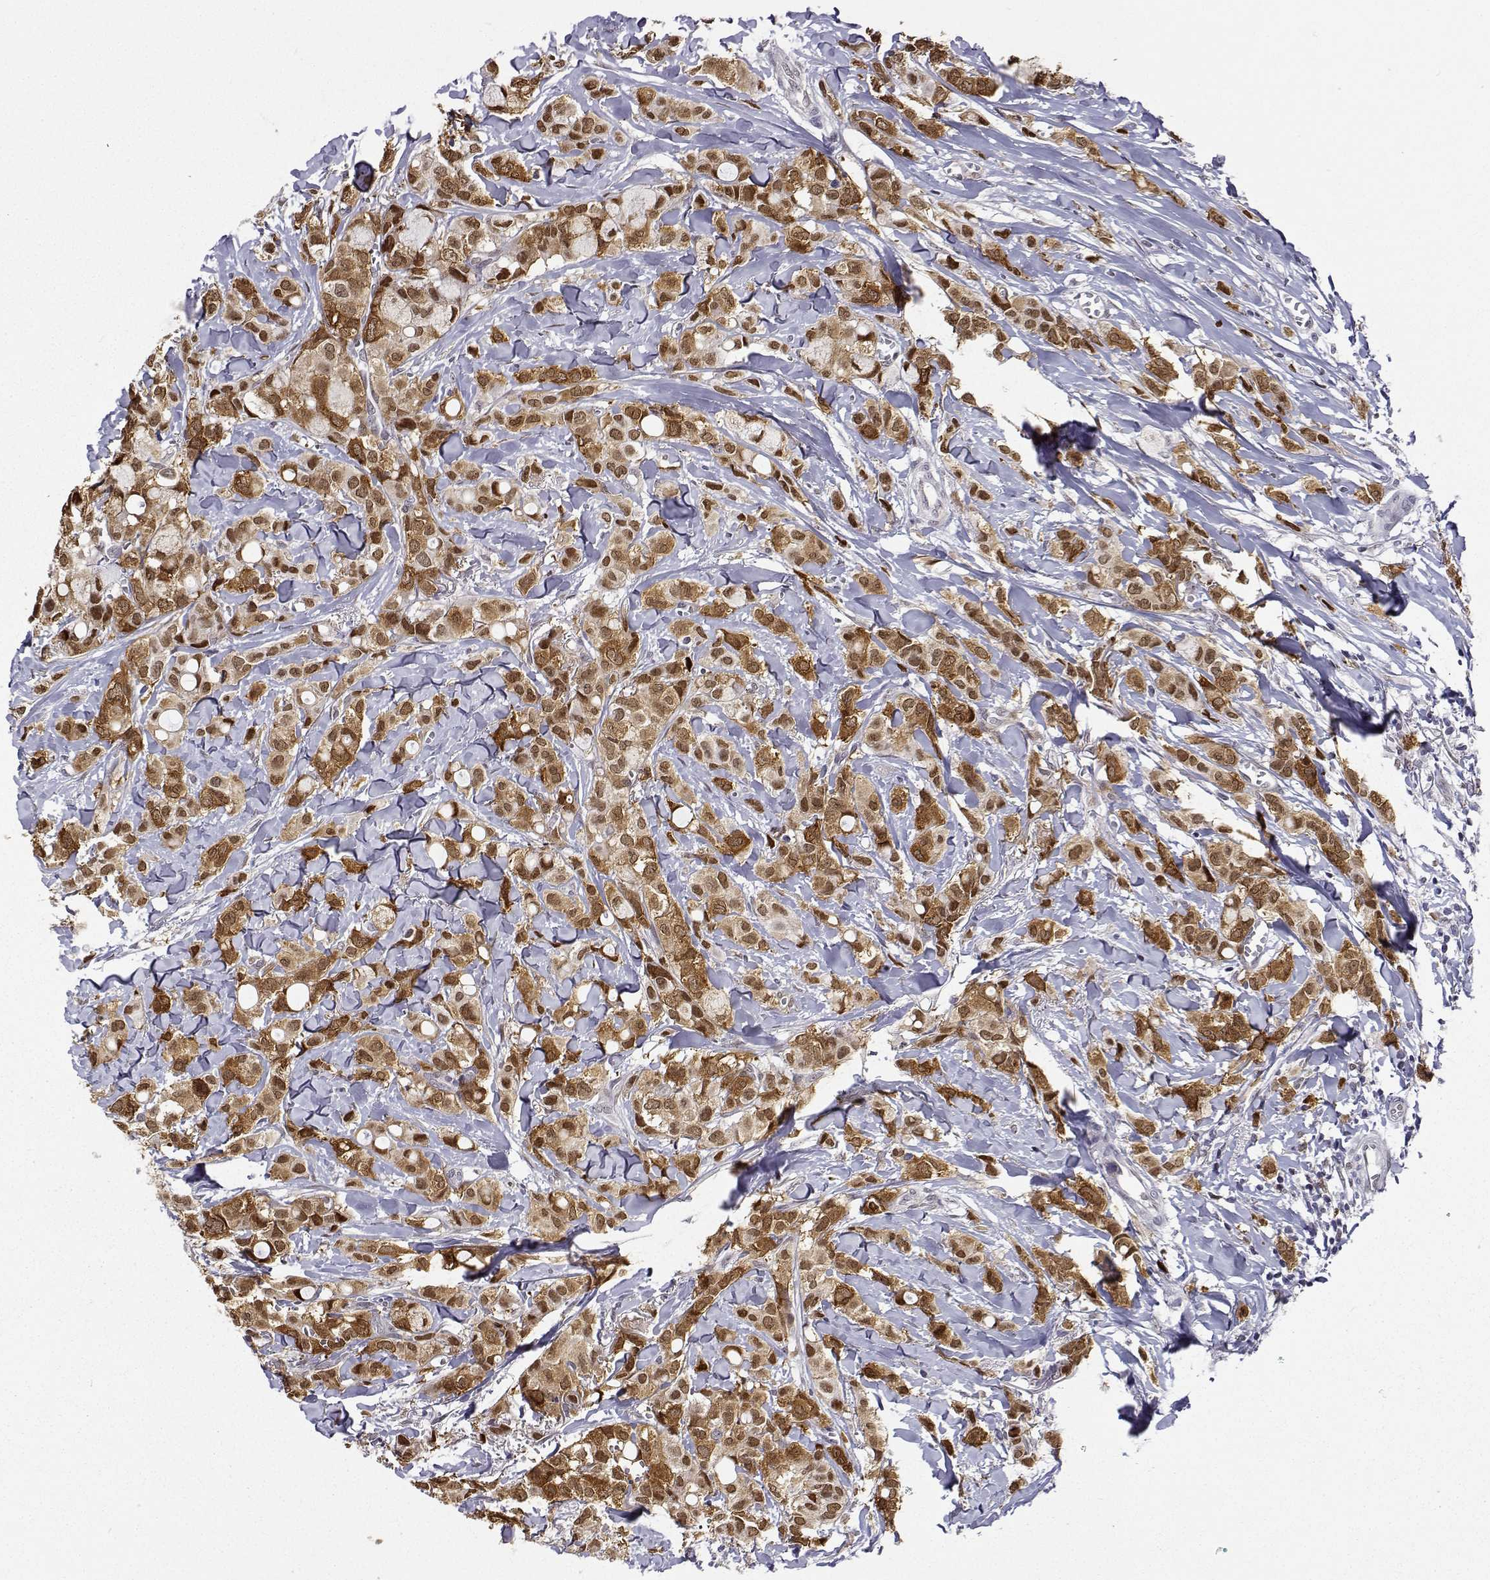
{"staining": {"intensity": "moderate", "quantity": ">75%", "location": "cytoplasmic/membranous,nuclear"}, "tissue": "breast cancer", "cell_type": "Tumor cells", "image_type": "cancer", "snomed": [{"axis": "morphology", "description": "Duct carcinoma"}, {"axis": "topography", "description": "Breast"}], "caption": "Immunohistochemistry staining of breast cancer, which reveals medium levels of moderate cytoplasmic/membranous and nuclear positivity in about >75% of tumor cells indicating moderate cytoplasmic/membranous and nuclear protein positivity. The staining was performed using DAB (3,3'-diaminobenzidine) (brown) for protein detection and nuclei were counterstained in hematoxylin (blue).", "gene": "PHGDH", "patient": {"sex": "female", "age": 85}}